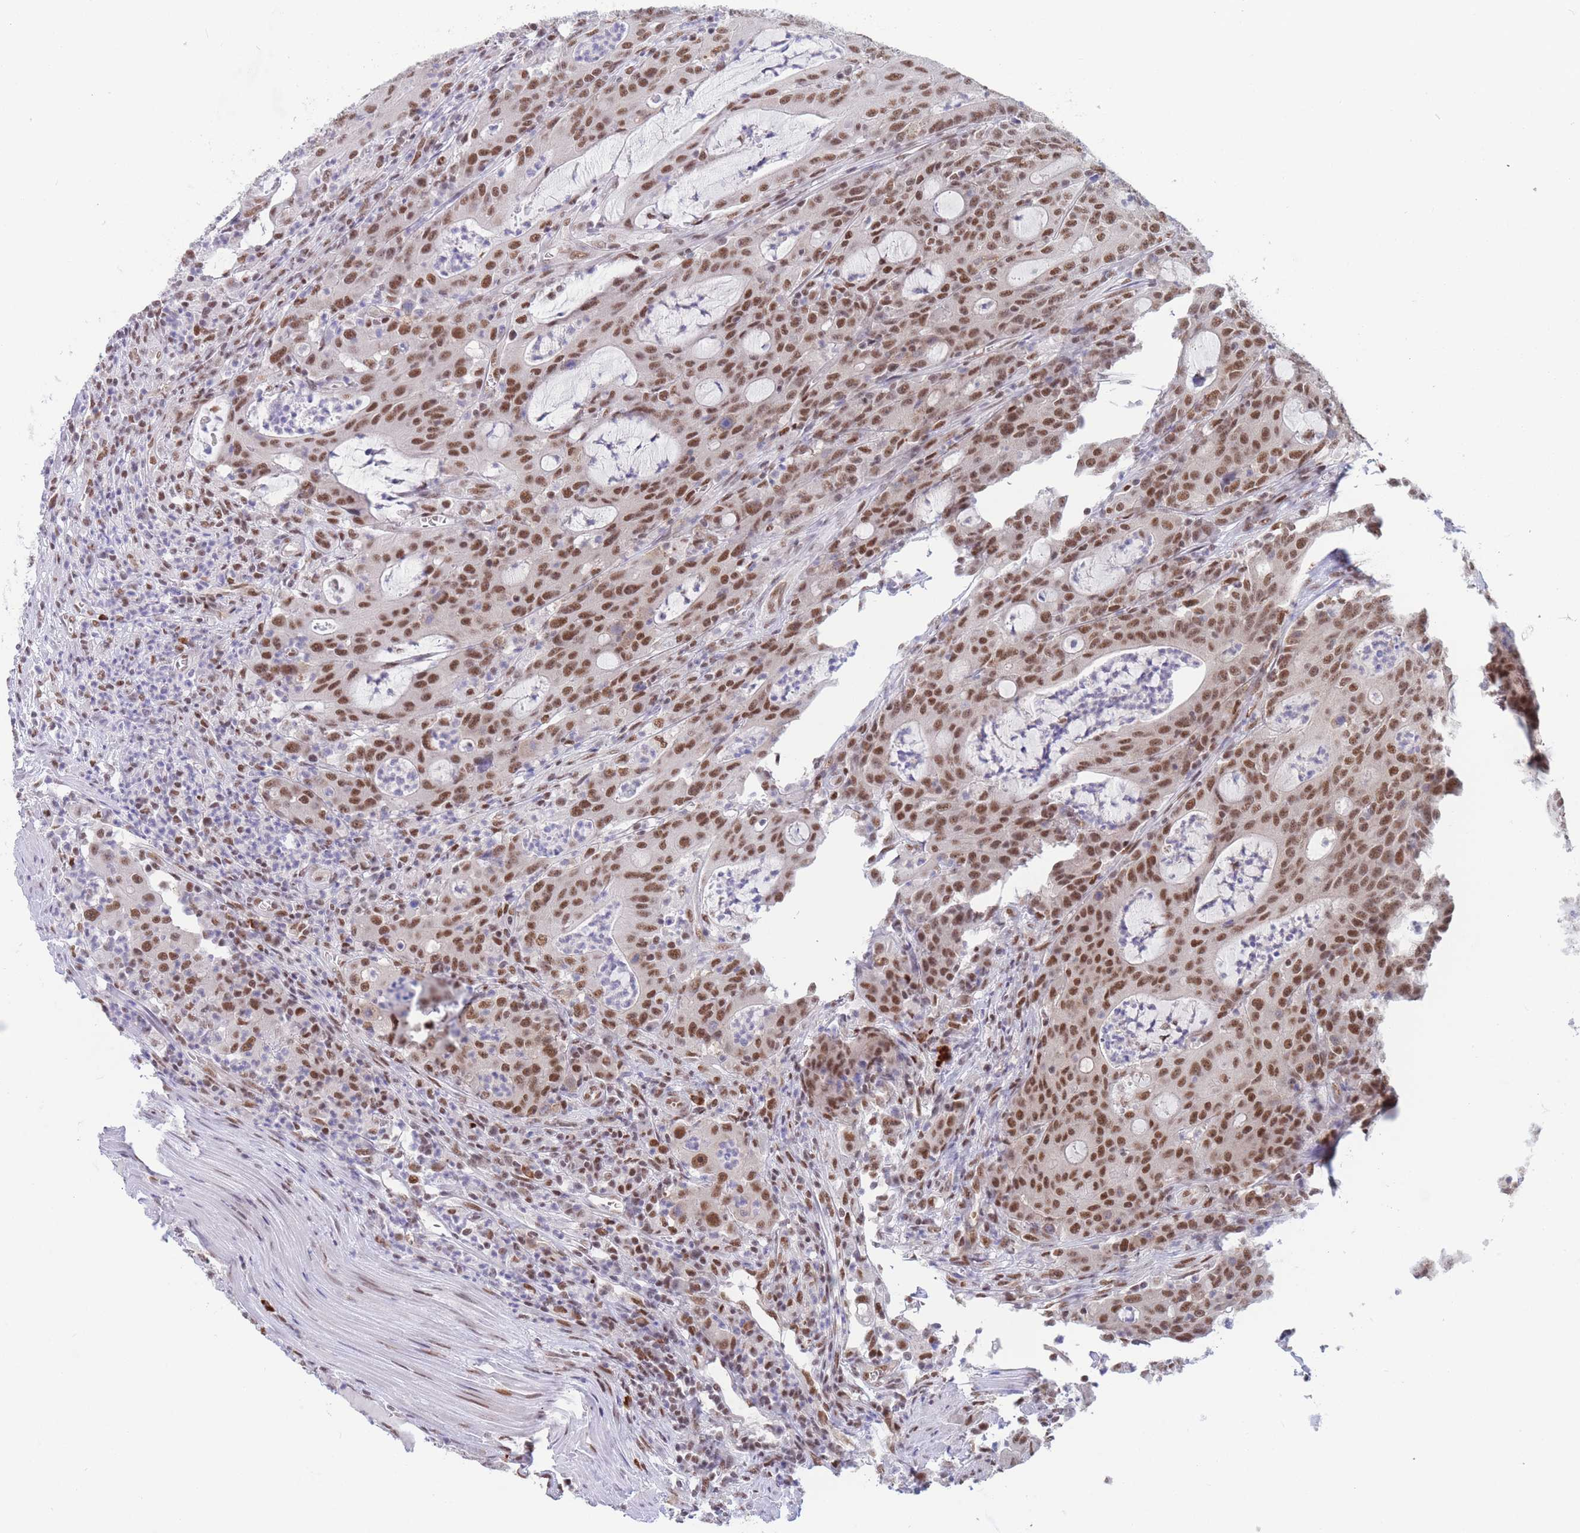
{"staining": {"intensity": "moderate", "quantity": ">75%", "location": "nuclear"}, "tissue": "colorectal cancer", "cell_type": "Tumor cells", "image_type": "cancer", "snomed": [{"axis": "morphology", "description": "Adenocarcinoma, NOS"}, {"axis": "topography", "description": "Colon"}], "caption": "High-magnification brightfield microscopy of colorectal cancer stained with DAB (brown) and counterstained with hematoxylin (blue). tumor cells exhibit moderate nuclear expression is present in approximately>75% of cells.", "gene": "SMAD9", "patient": {"sex": "male", "age": 83}}